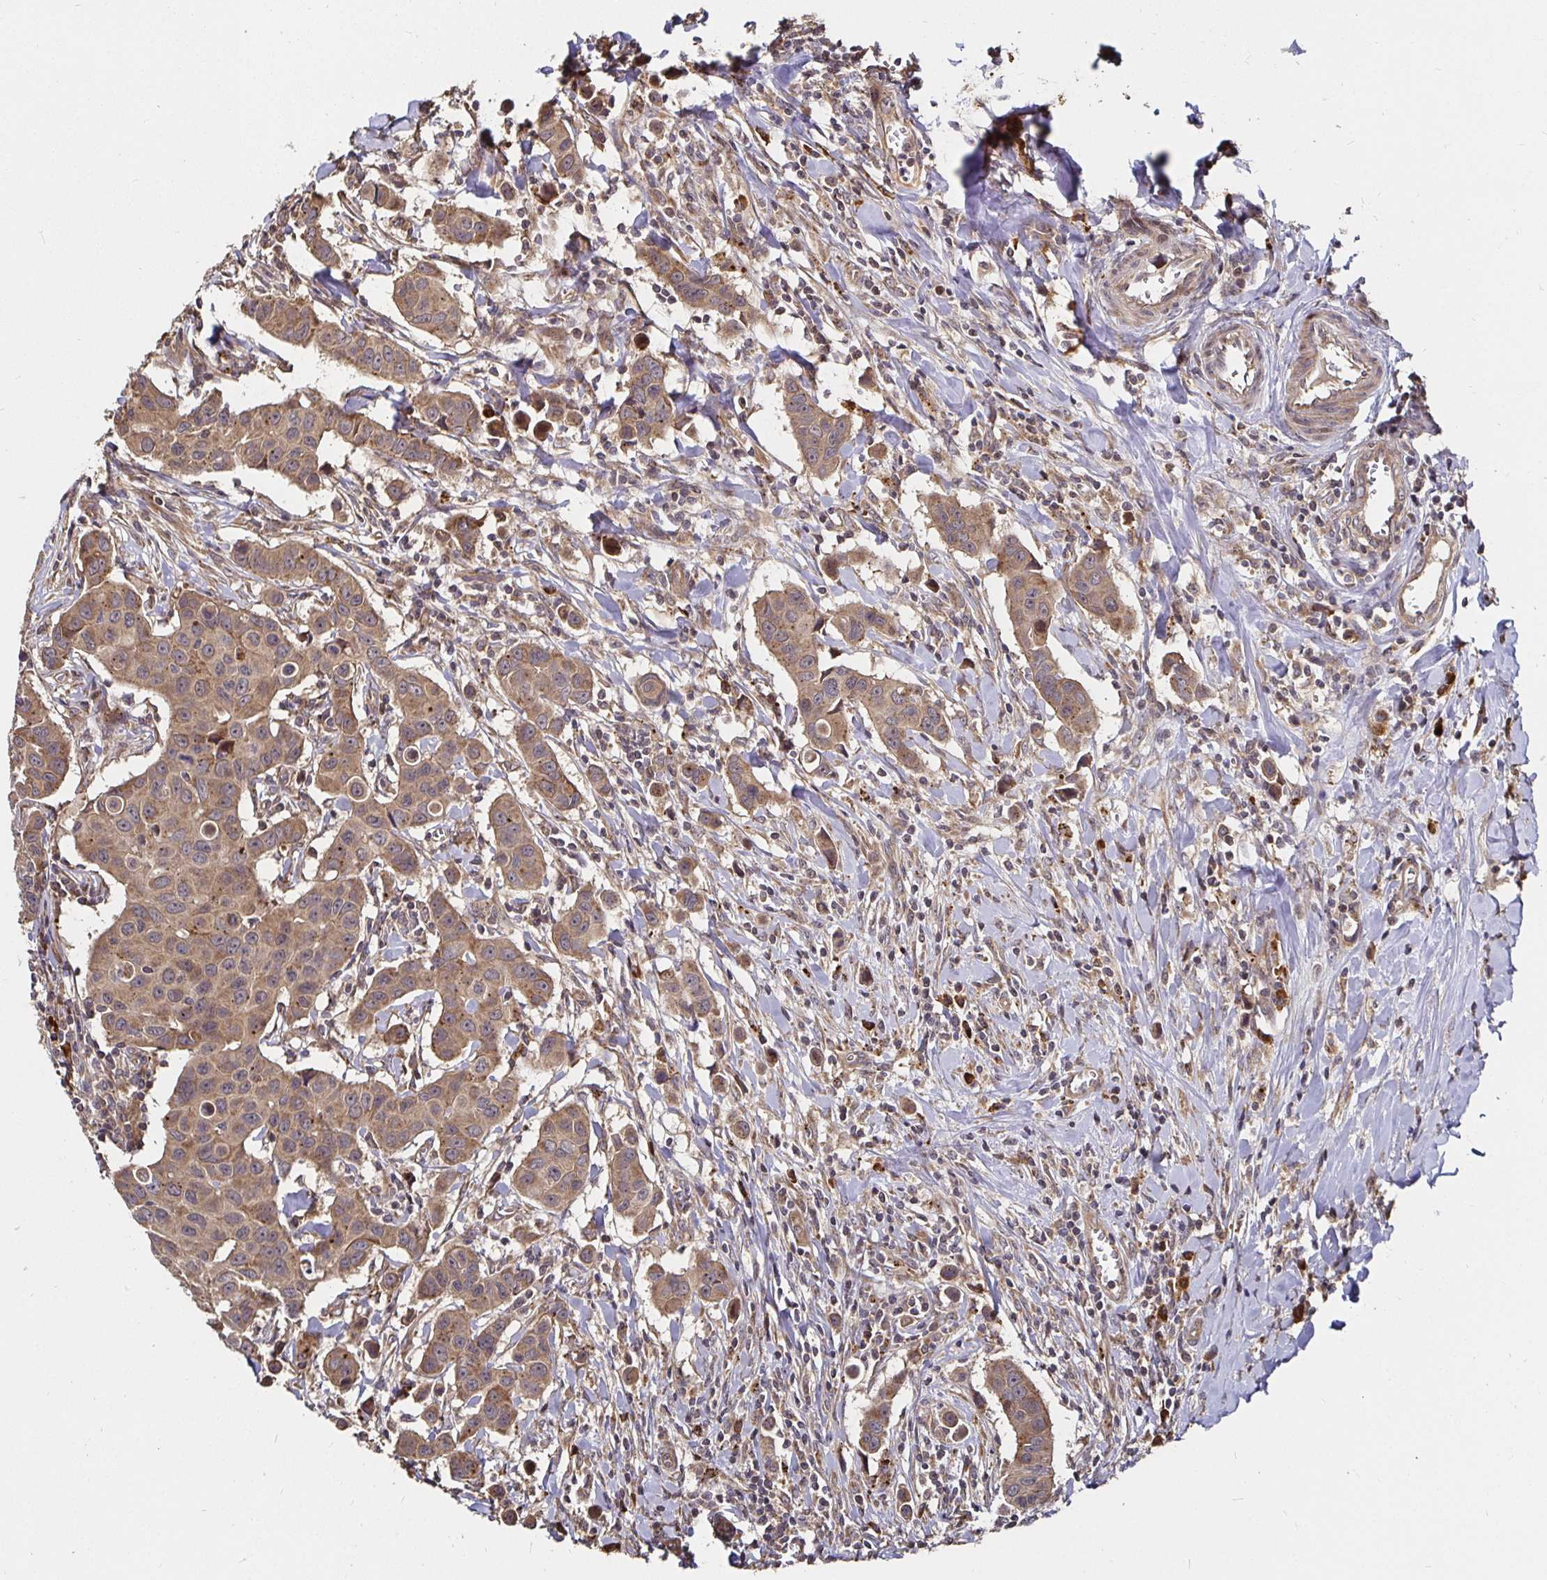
{"staining": {"intensity": "moderate", "quantity": ">75%", "location": "cytoplasmic/membranous"}, "tissue": "breast cancer", "cell_type": "Tumor cells", "image_type": "cancer", "snomed": [{"axis": "morphology", "description": "Duct carcinoma"}, {"axis": "topography", "description": "Breast"}], "caption": "Immunohistochemical staining of breast cancer reveals moderate cytoplasmic/membranous protein expression in about >75% of tumor cells.", "gene": "MLST8", "patient": {"sex": "female", "age": 24}}